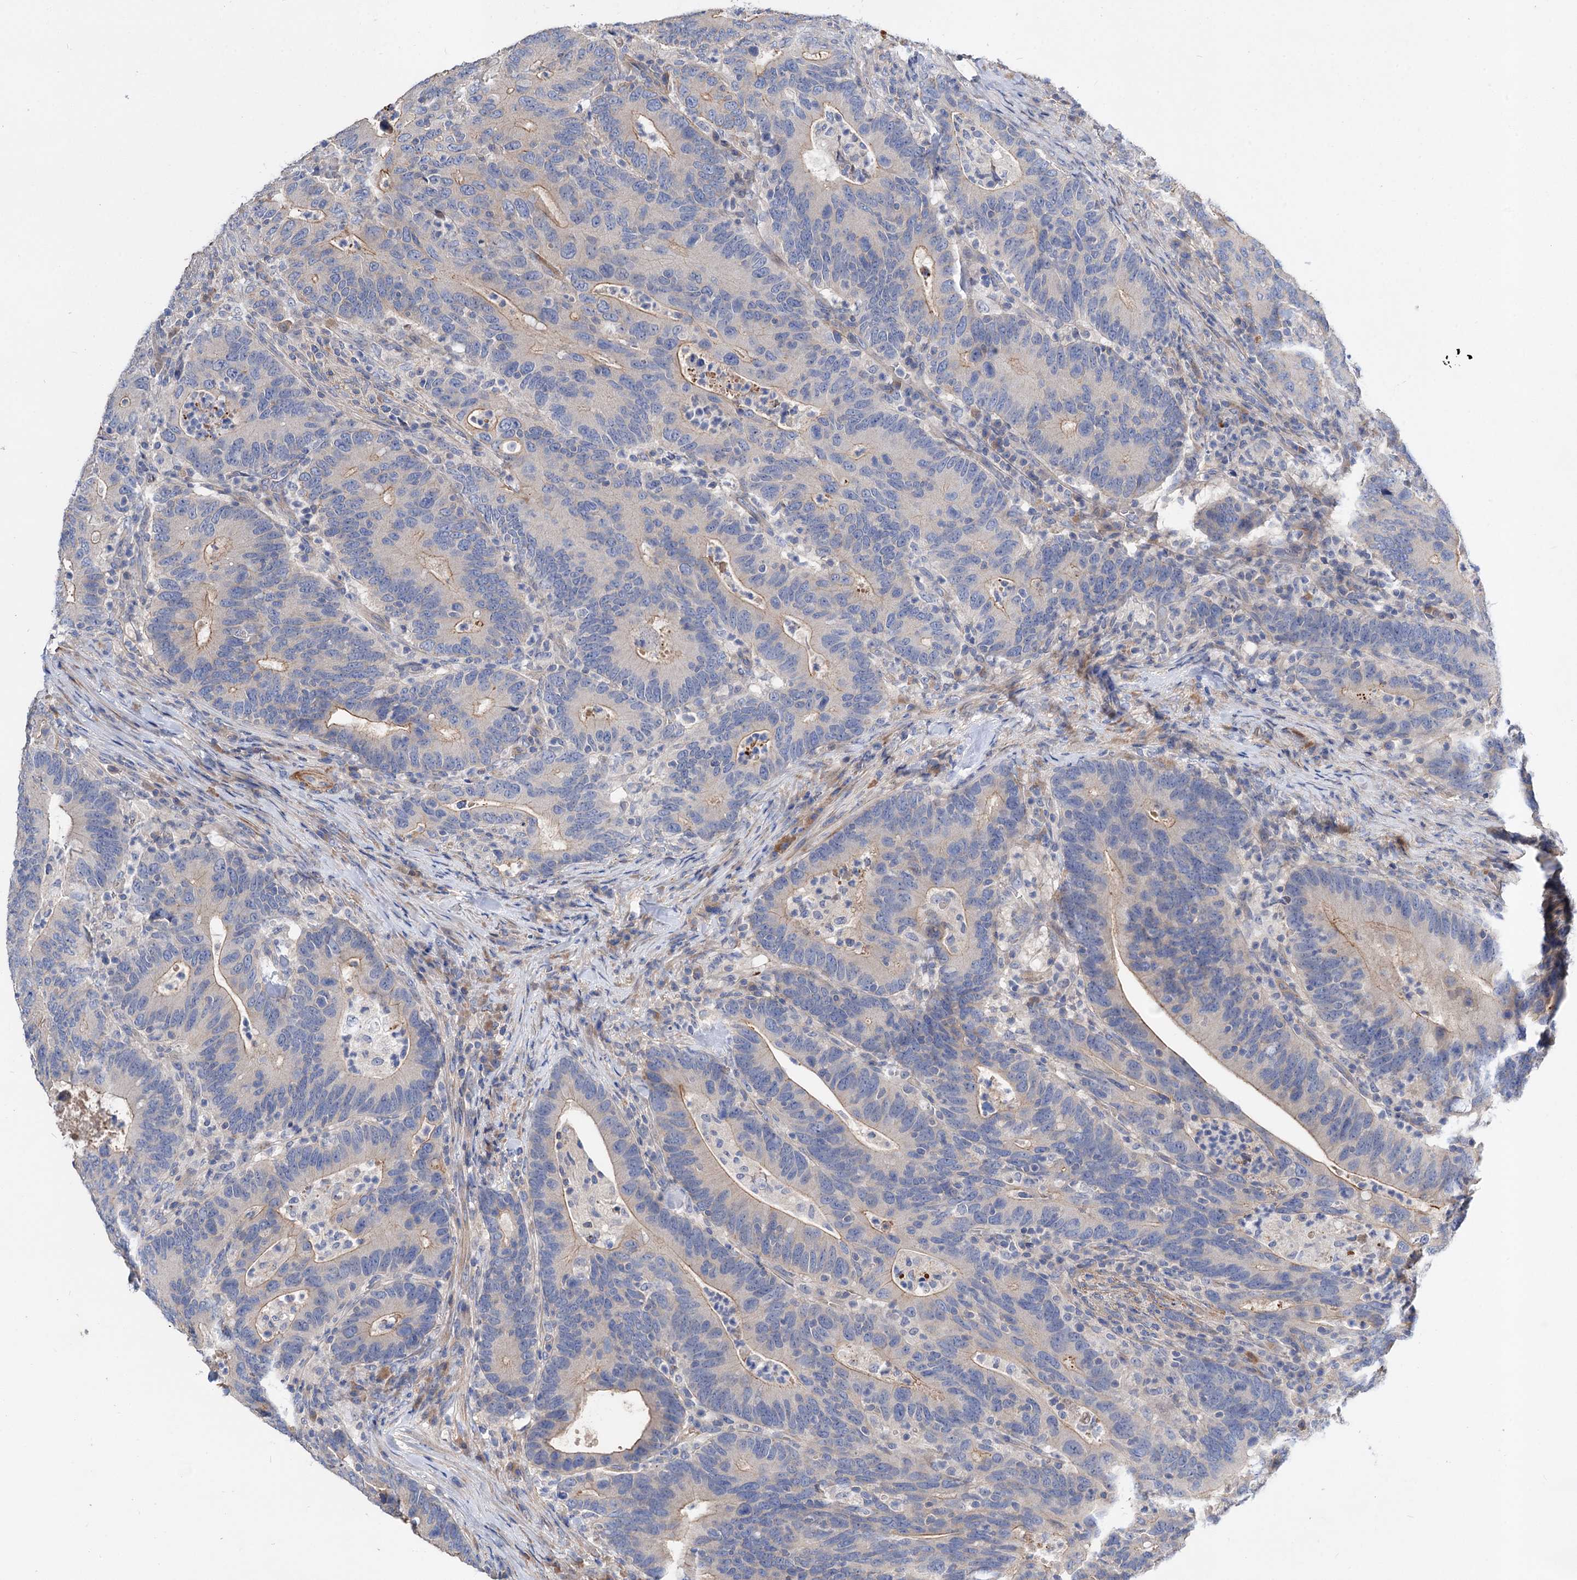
{"staining": {"intensity": "moderate", "quantity": "<25%", "location": "cytoplasmic/membranous"}, "tissue": "colorectal cancer", "cell_type": "Tumor cells", "image_type": "cancer", "snomed": [{"axis": "morphology", "description": "Adenocarcinoma, NOS"}, {"axis": "topography", "description": "Colon"}], "caption": "IHC (DAB) staining of colorectal adenocarcinoma displays moderate cytoplasmic/membranous protein staining in about <25% of tumor cells.", "gene": "NUDCD2", "patient": {"sex": "female", "age": 66}}